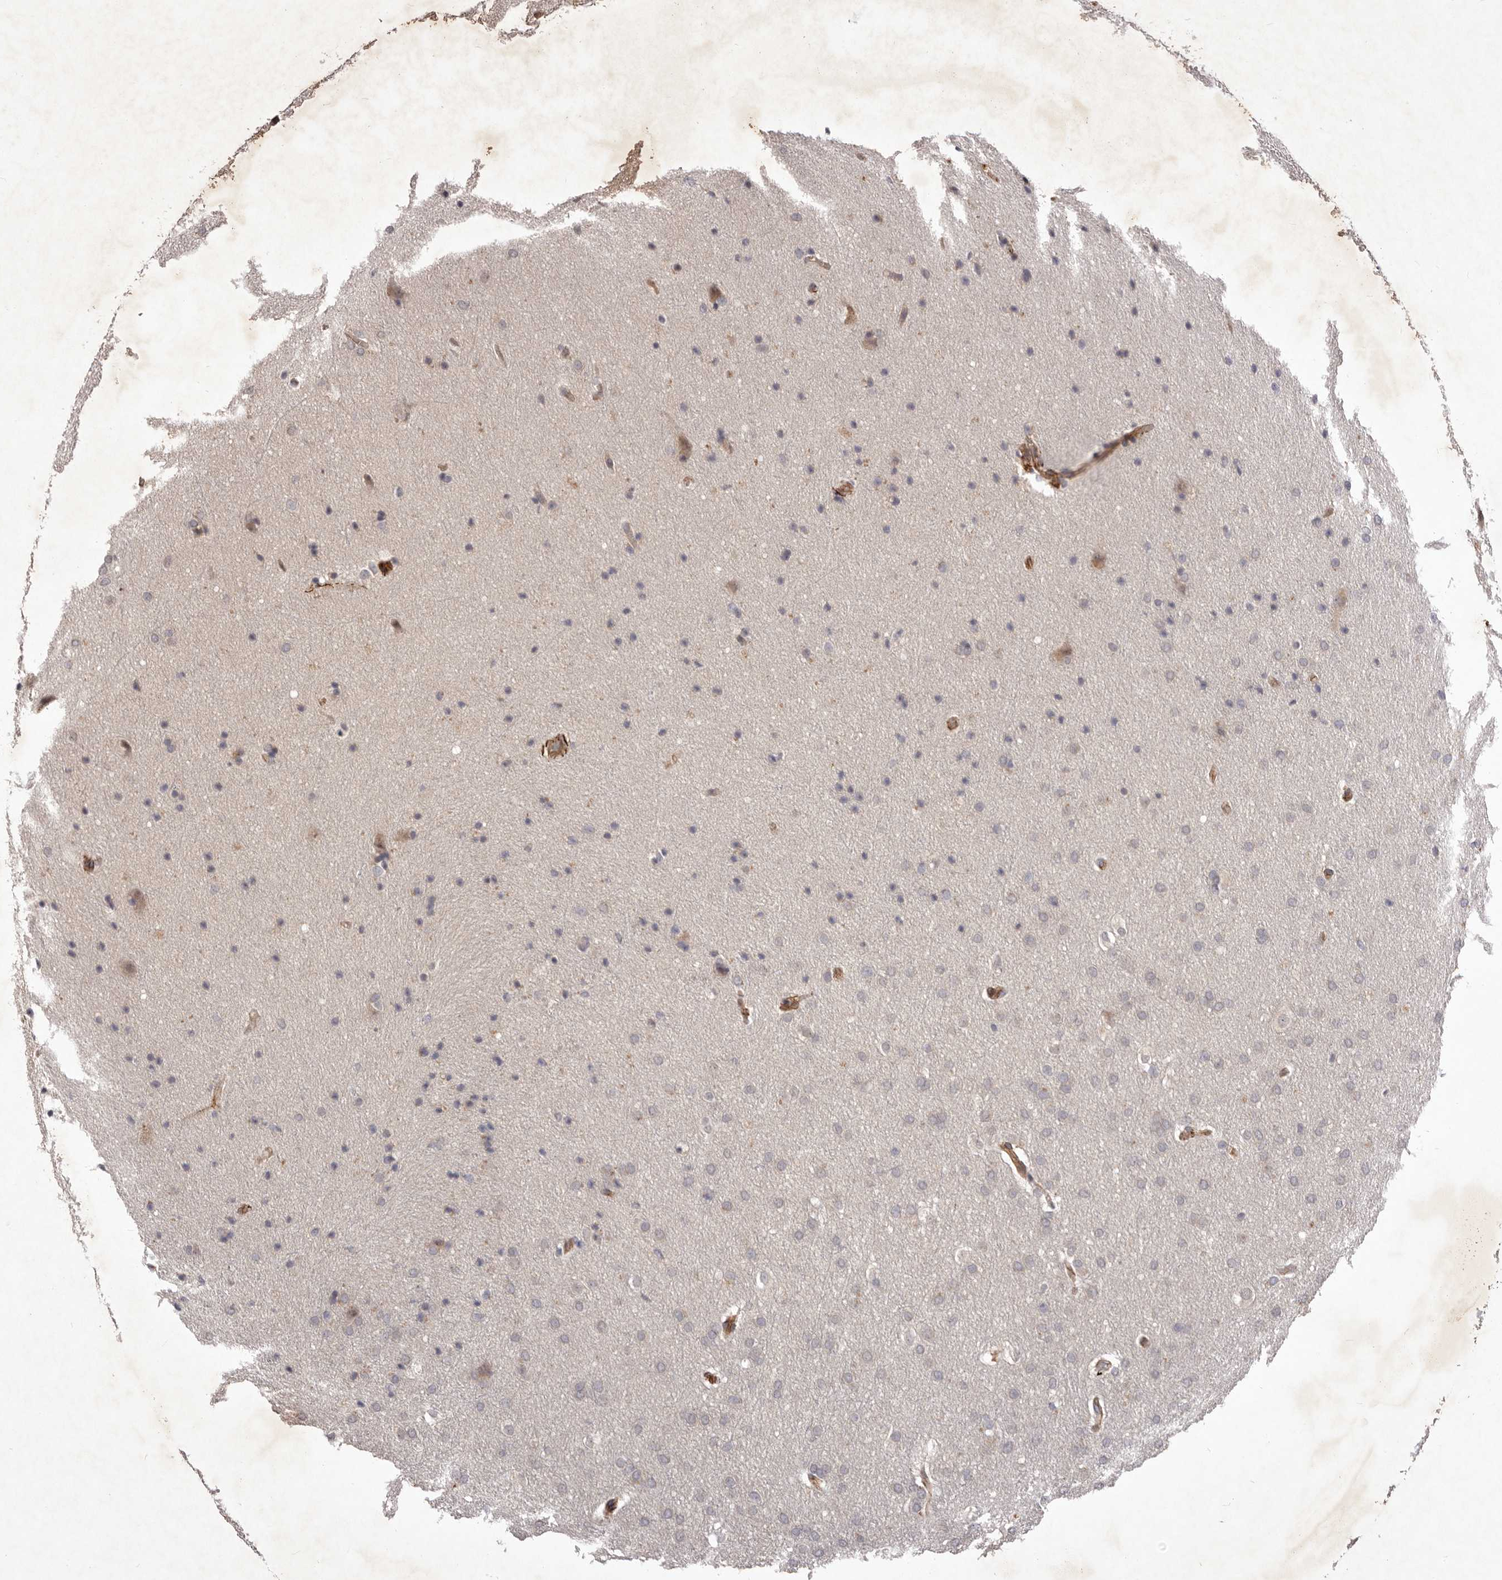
{"staining": {"intensity": "negative", "quantity": "none", "location": "none"}, "tissue": "glioma", "cell_type": "Tumor cells", "image_type": "cancer", "snomed": [{"axis": "morphology", "description": "Glioma, malignant, Low grade"}, {"axis": "topography", "description": "Brain"}], "caption": "Human malignant glioma (low-grade) stained for a protein using immunohistochemistry exhibits no expression in tumor cells.", "gene": "HBS1L", "patient": {"sex": "female", "age": 37}}